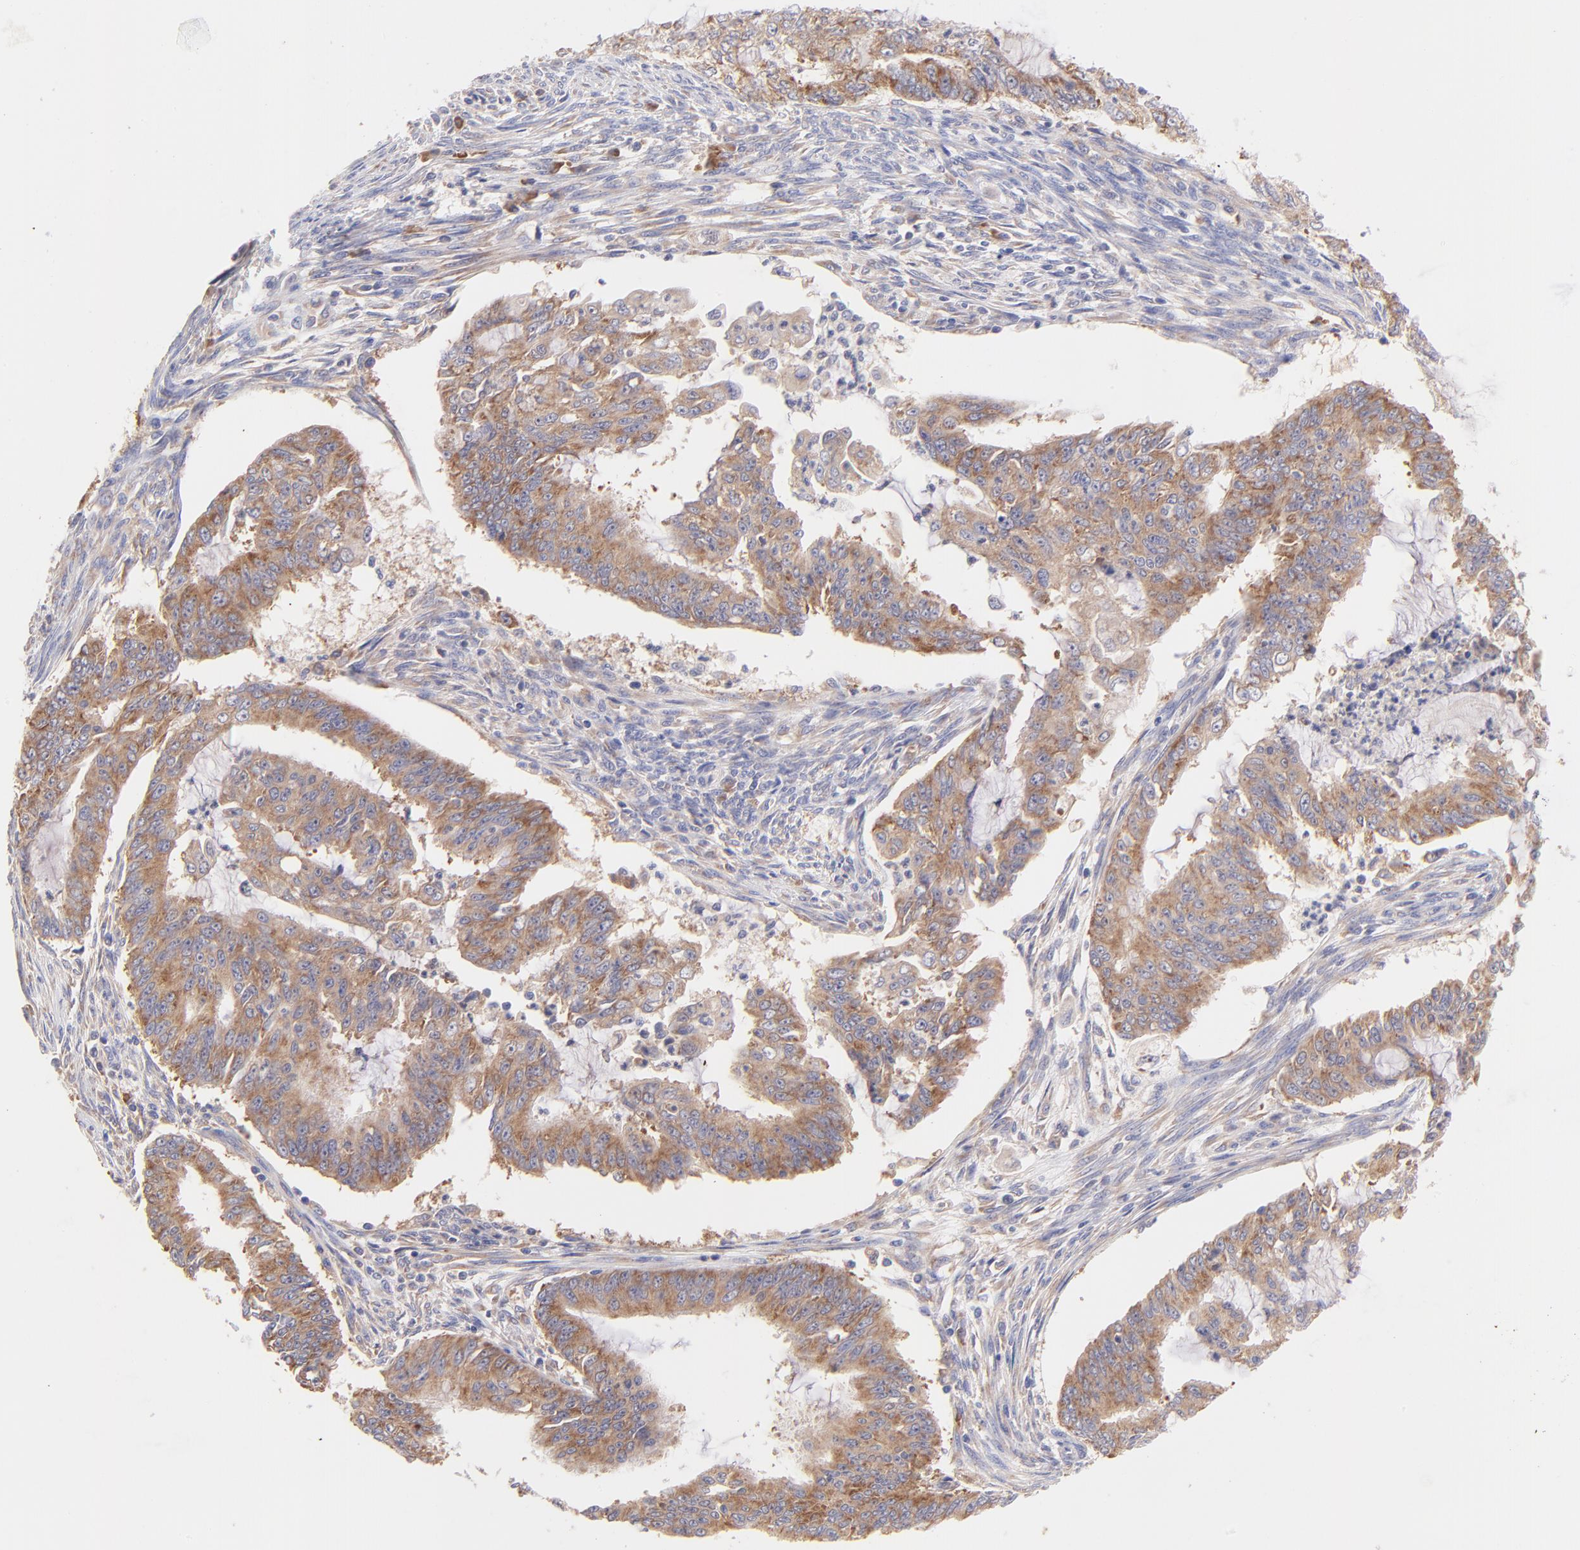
{"staining": {"intensity": "moderate", "quantity": ">75%", "location": "cytoplasmic/membranous"}, "tissue": "endometrial cancer", "cell_type": "Tumor cells", "image_type": "cancer", "snomed": [{"axis": "morphology", "description": "Adenocarcinoma, NOS"}, {"axis": "topography", "description": "Endometrium"}], "caption": "The immunohistochemical stain labels moderate cytoplasmic/membranous expression in tumor cells of endometrial cancer tissue. (brown staining indicates protein expression, while blue staining denotes nuclei).", "gene": "RPL11", "patient": {"sex": "female", "age": 75}}